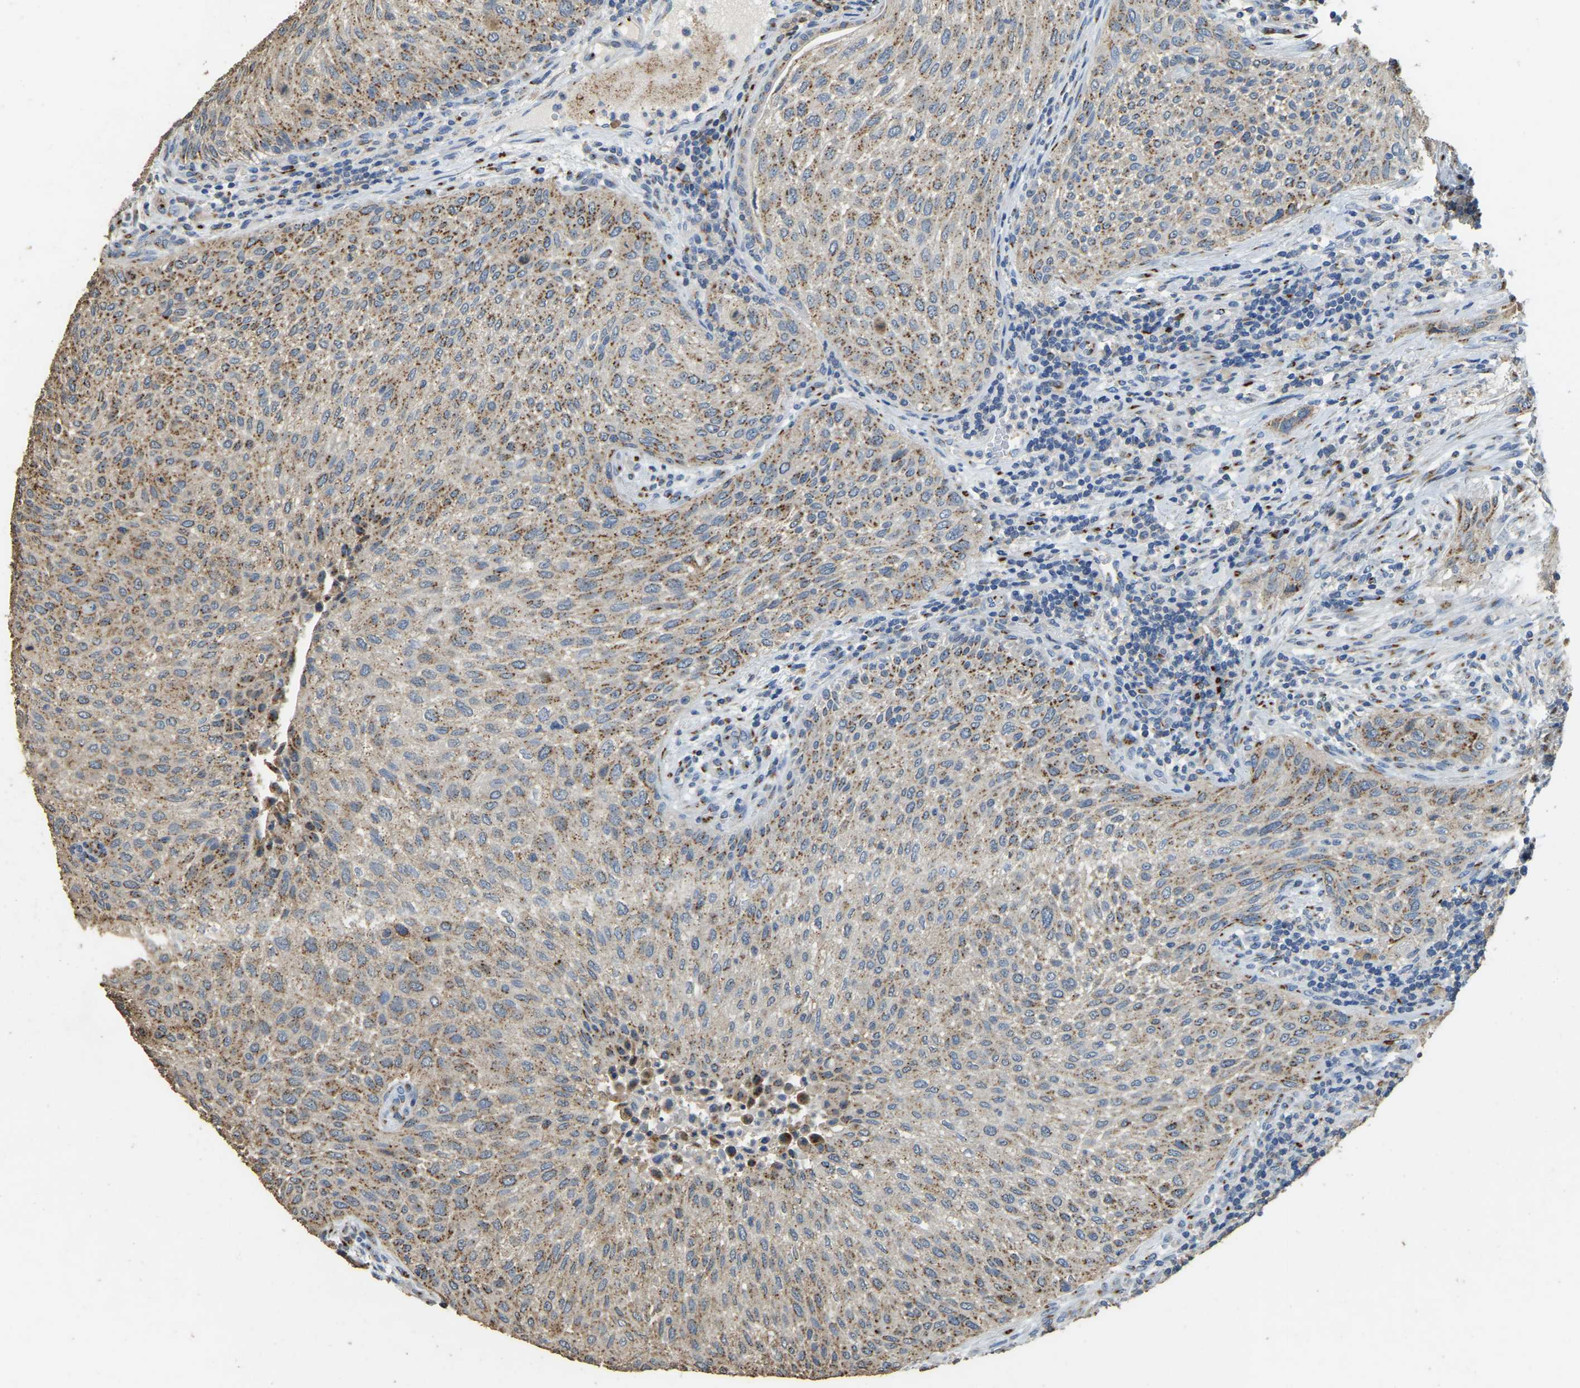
{"staining": {"intensity": "moderate", "quantity": ">75%", "location": "cytoplasmic/membranous"}, "tissue": "urothelial cancer", "cell_type": "Tumor cells", "image_type": "cancer", "snomed": [{"axis": "morphology", "description": "Urothelial carcinoma, Low grade"}, {"axis": "morphology", "description": "Urothelial carcinoma, High grade"}, {"axis": "topography", "description": "Urinary bladder"}], "caption": "This photomicrograph displays urothelial carcinoma (high-grade) stained with immunohistochemistry to label a protein in brown. The cytoplasmic/membranous of tumor cells show moderate positivity for the protein. Nuclei are counter-stained blue.", "gene": "FAM174A", "patient": {"sex": "male", "age": 35}}